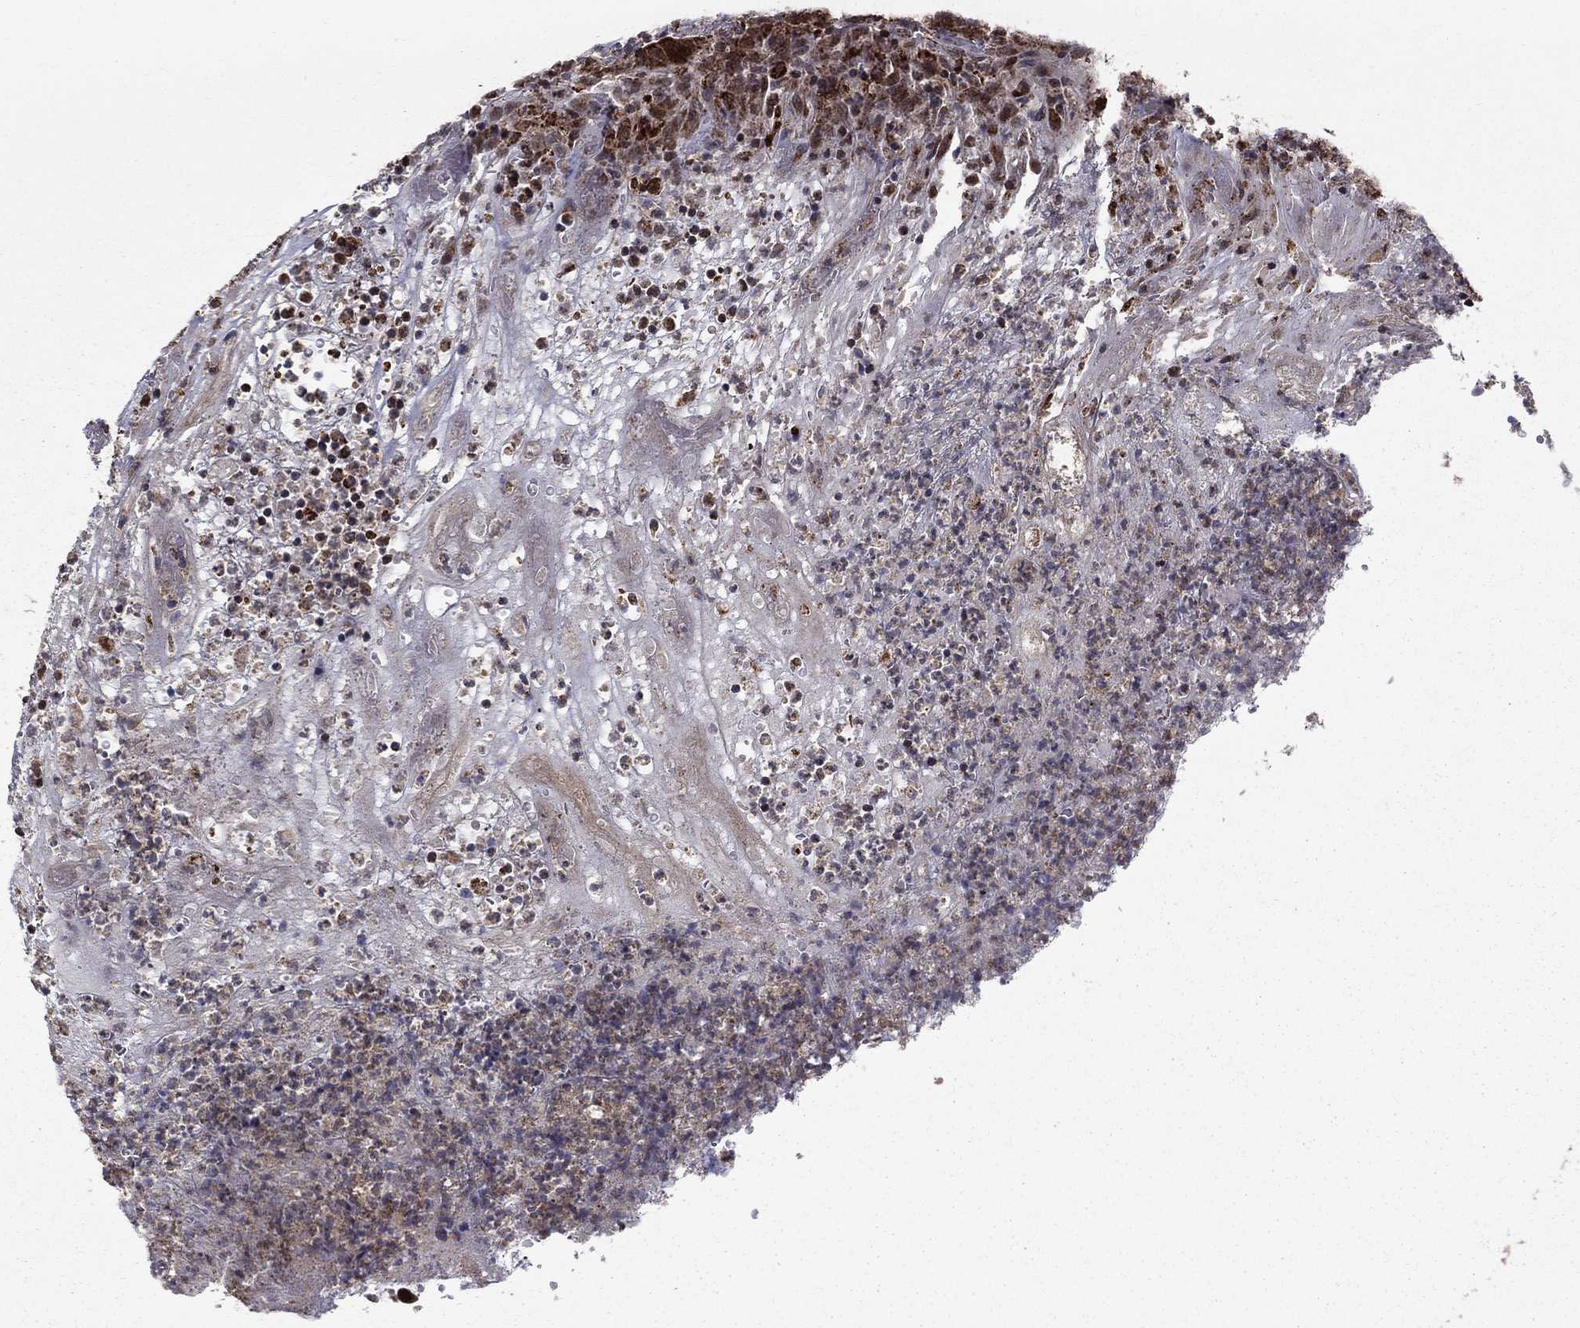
{"staining": {"intensity": "strong", "quantity": "25%-75%", "location": "cytoplasmic/membranous"}, "tissue": "colorectal cancer", "cell_type": "Tumor cells", "image_type": "cancer", "snomed": [{"axis": "morphology", "description": "Adenocarcinoma, NOS"}, {"axis": "topography", "description": "Colon"}], "caption": "Colorectal adenocarcinoma tissue exhibits strong cytoplasmic/membranous positivity in approximately 25%-75% of tumor cells The staining was performed using DAB (3,3'-diaminobenzidine), with brown indicating positive protein expression. Nuclei are stained blue with hematoxylin.", "gene": "ACOT13", "patient": {"sex": "female", "age": 75}}